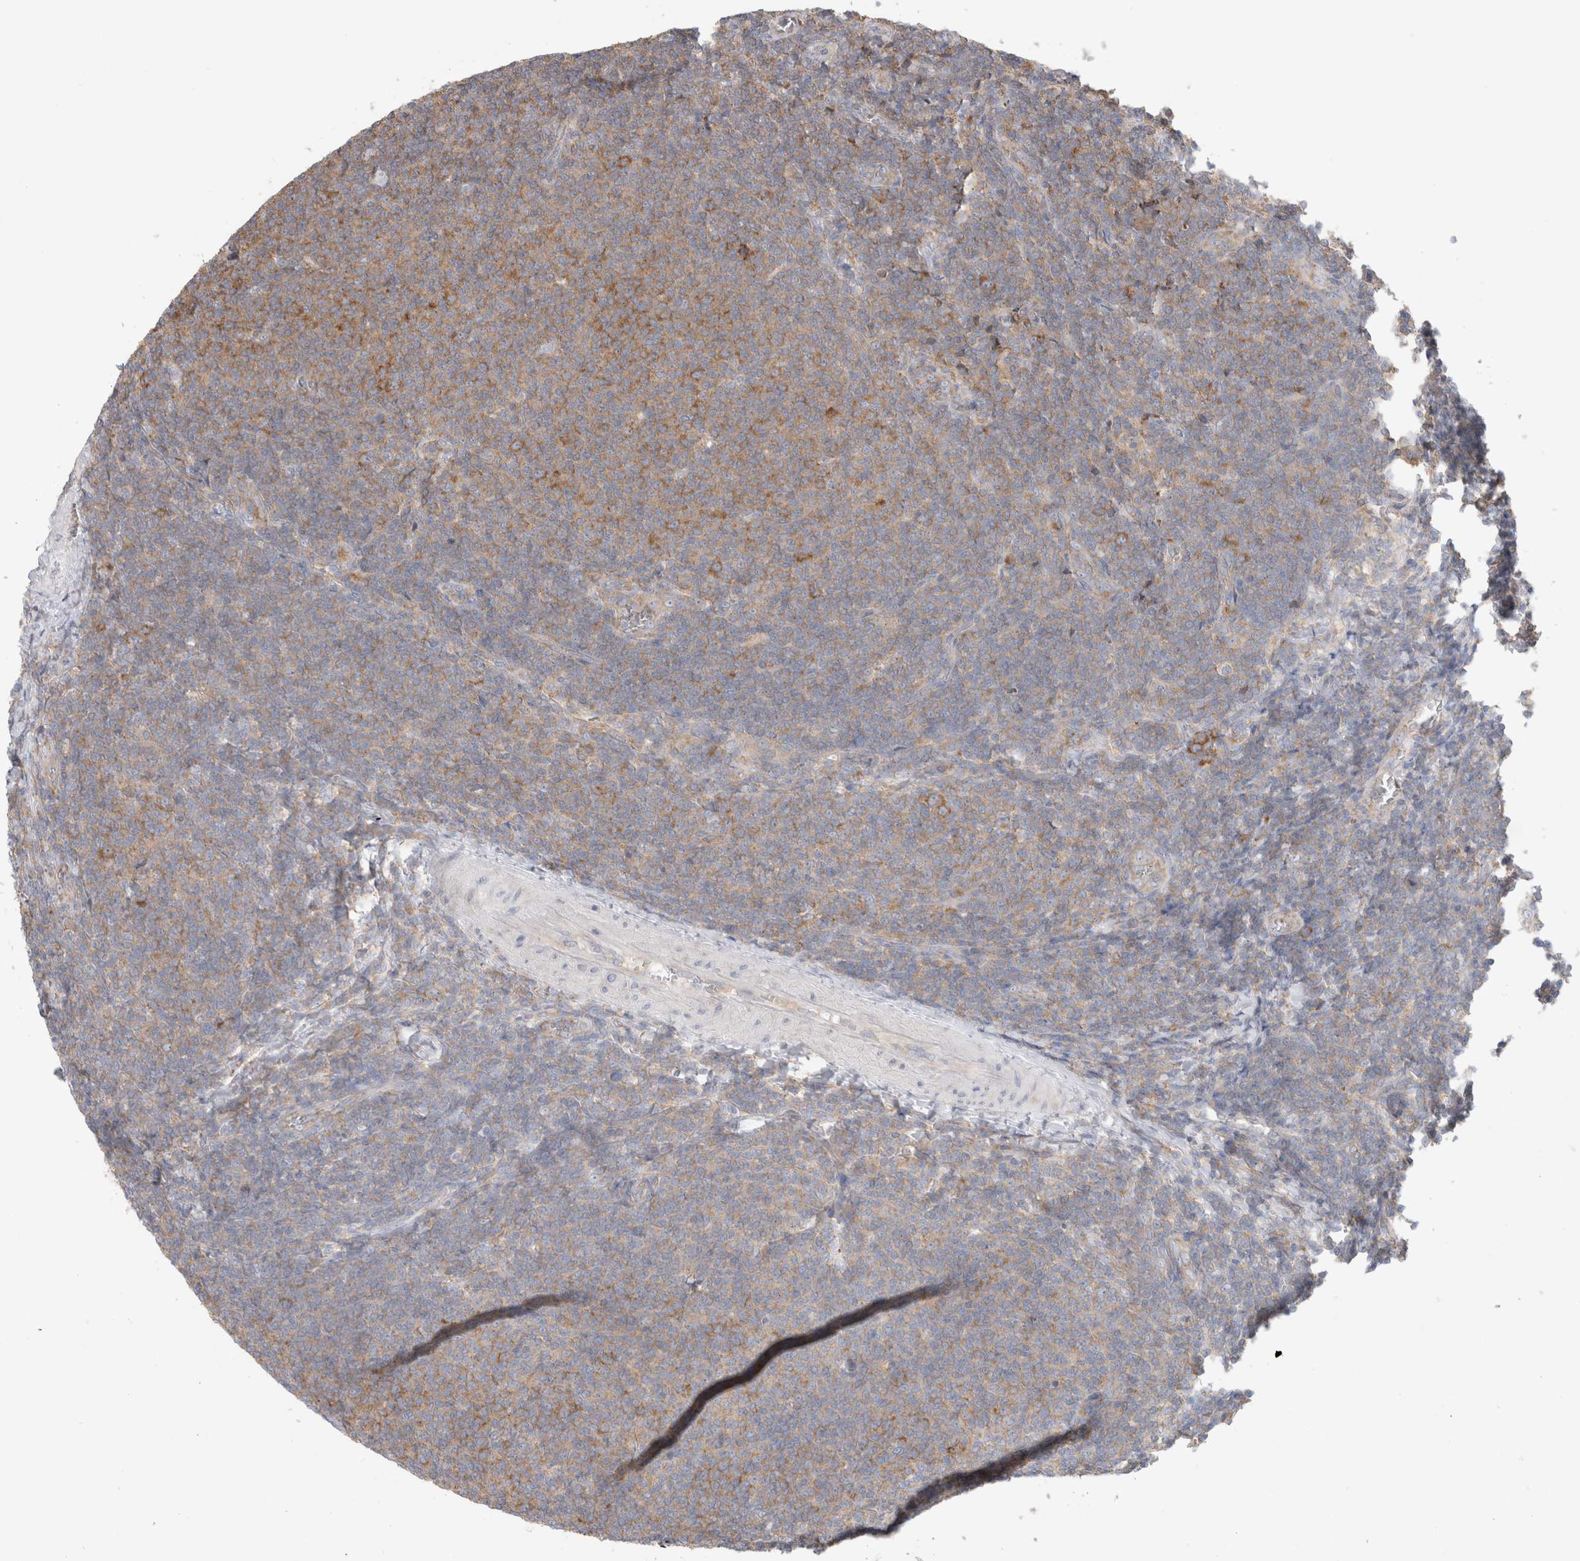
{"staining": {"intensity": "moderate", "quantity": "25%-75%", "location": "cytoplasmic/membranous"}, "tissue": "lymphoma", "cell_type": "Tumor cells", "image_type": "cancer", "snomed": [{"axis": "morphology", "description": "Malignant lymphoma, non-Hodgkin's type, Low grade"}, {"axis": "topography", "description": "Lymph node"}], "caption": "An IHC image of neoplastic tissue is shown. Protein staining in brown labels moderate cytoplasmic/membranous positivity in low-grade malignant lymphoma, non-Hodgkin's type within tumor cells.", "gene": "ZNF23", "patient": {"sex": "male", "age": 66}}